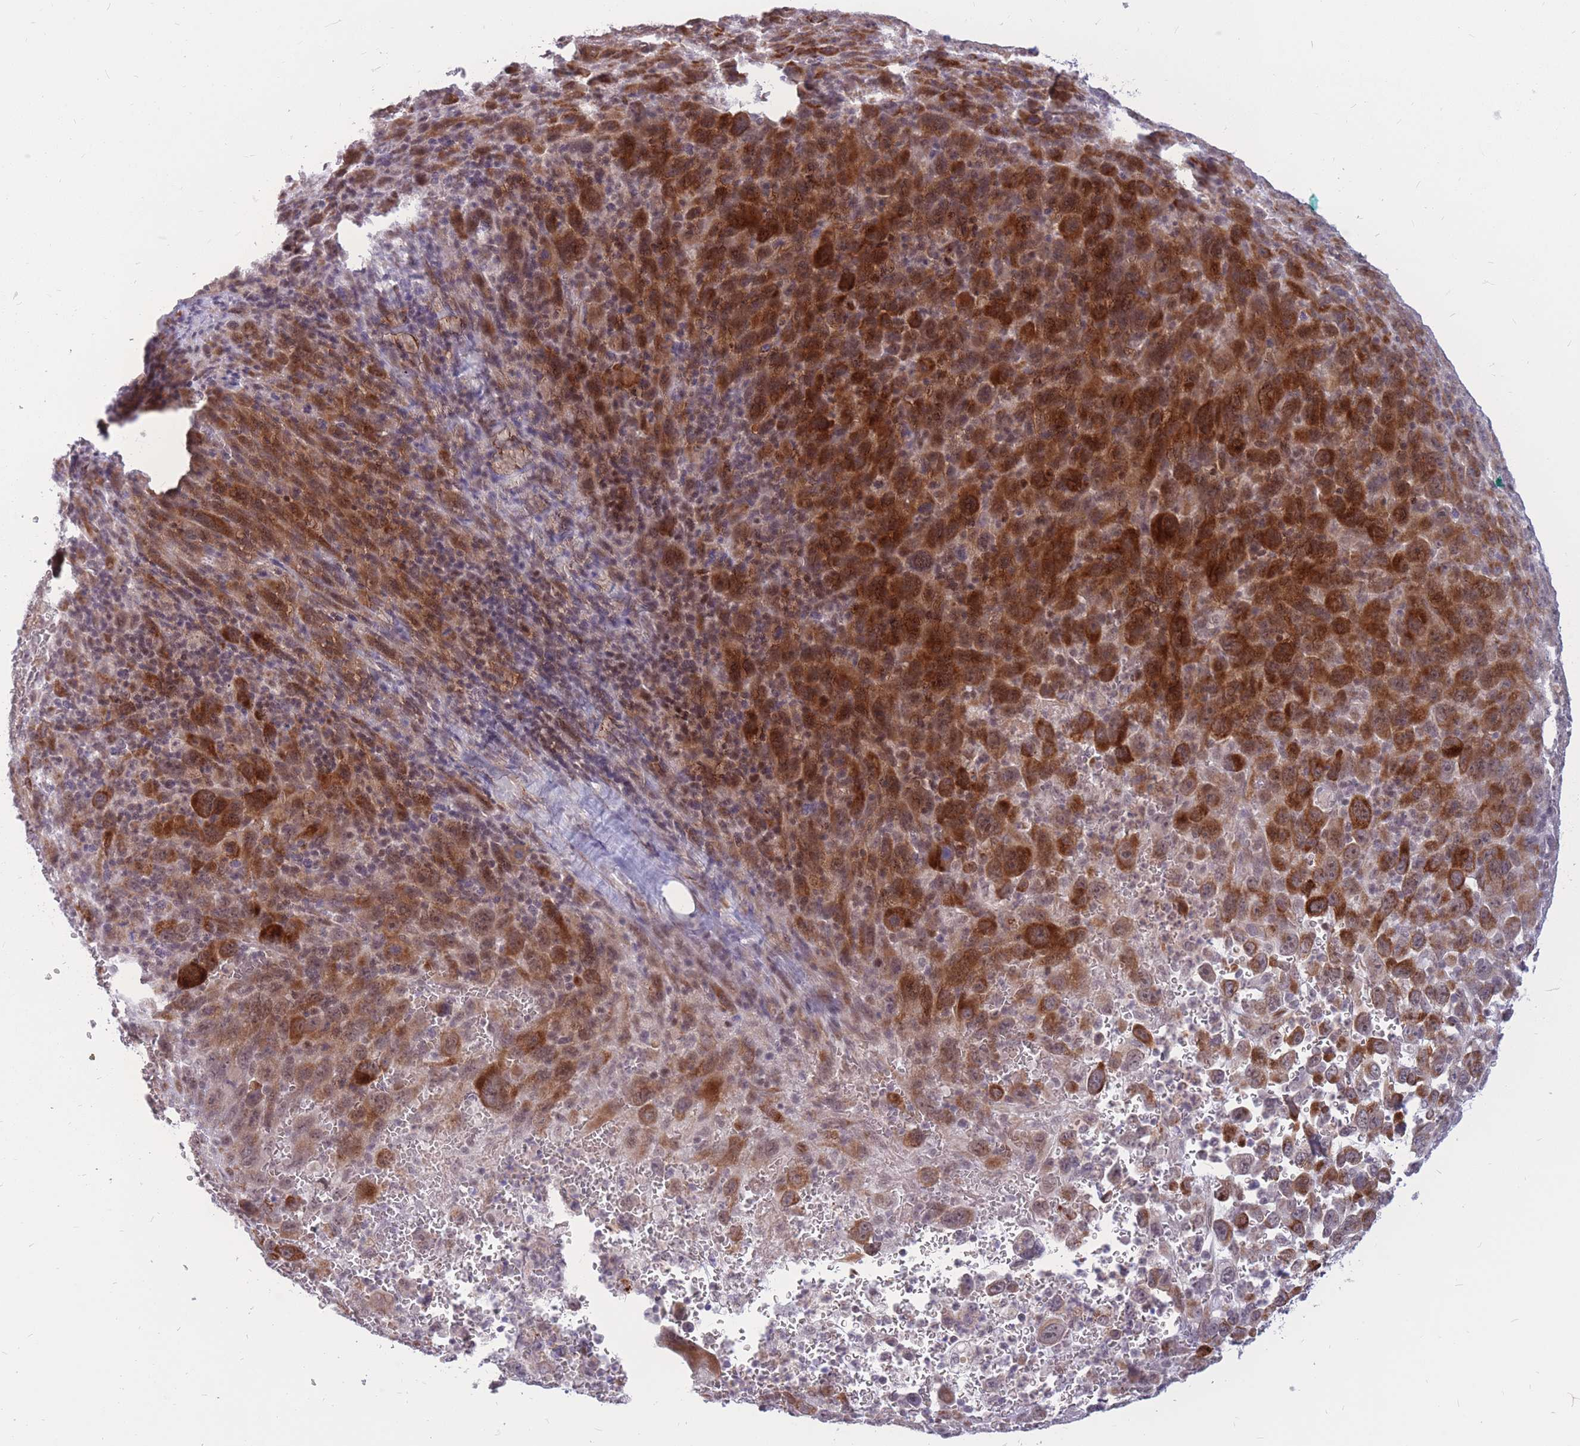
{"staining": {"intensity": "strong", "quantity": "25%-75%", "location": "cytoplasmic/membranous,nuclear"}, "tissue": "melanoma", "cell_type": "Tumor cells", "image_type": "cancer", "snomed": [{"axis": "morphology", "description": "Malignant melanoma, Metastatic site"}, {"axis": "topography", "description": "Skin"}], "caption": "This image exhibits IHC staining of malignant melanoma (metastatic site), with high strong cytoplasmic/membranous and nuclear staining in approximately 25%-75% of tumor cells.", "gene": "ADD2", "patient": {"sex": "female", "age": 56}}